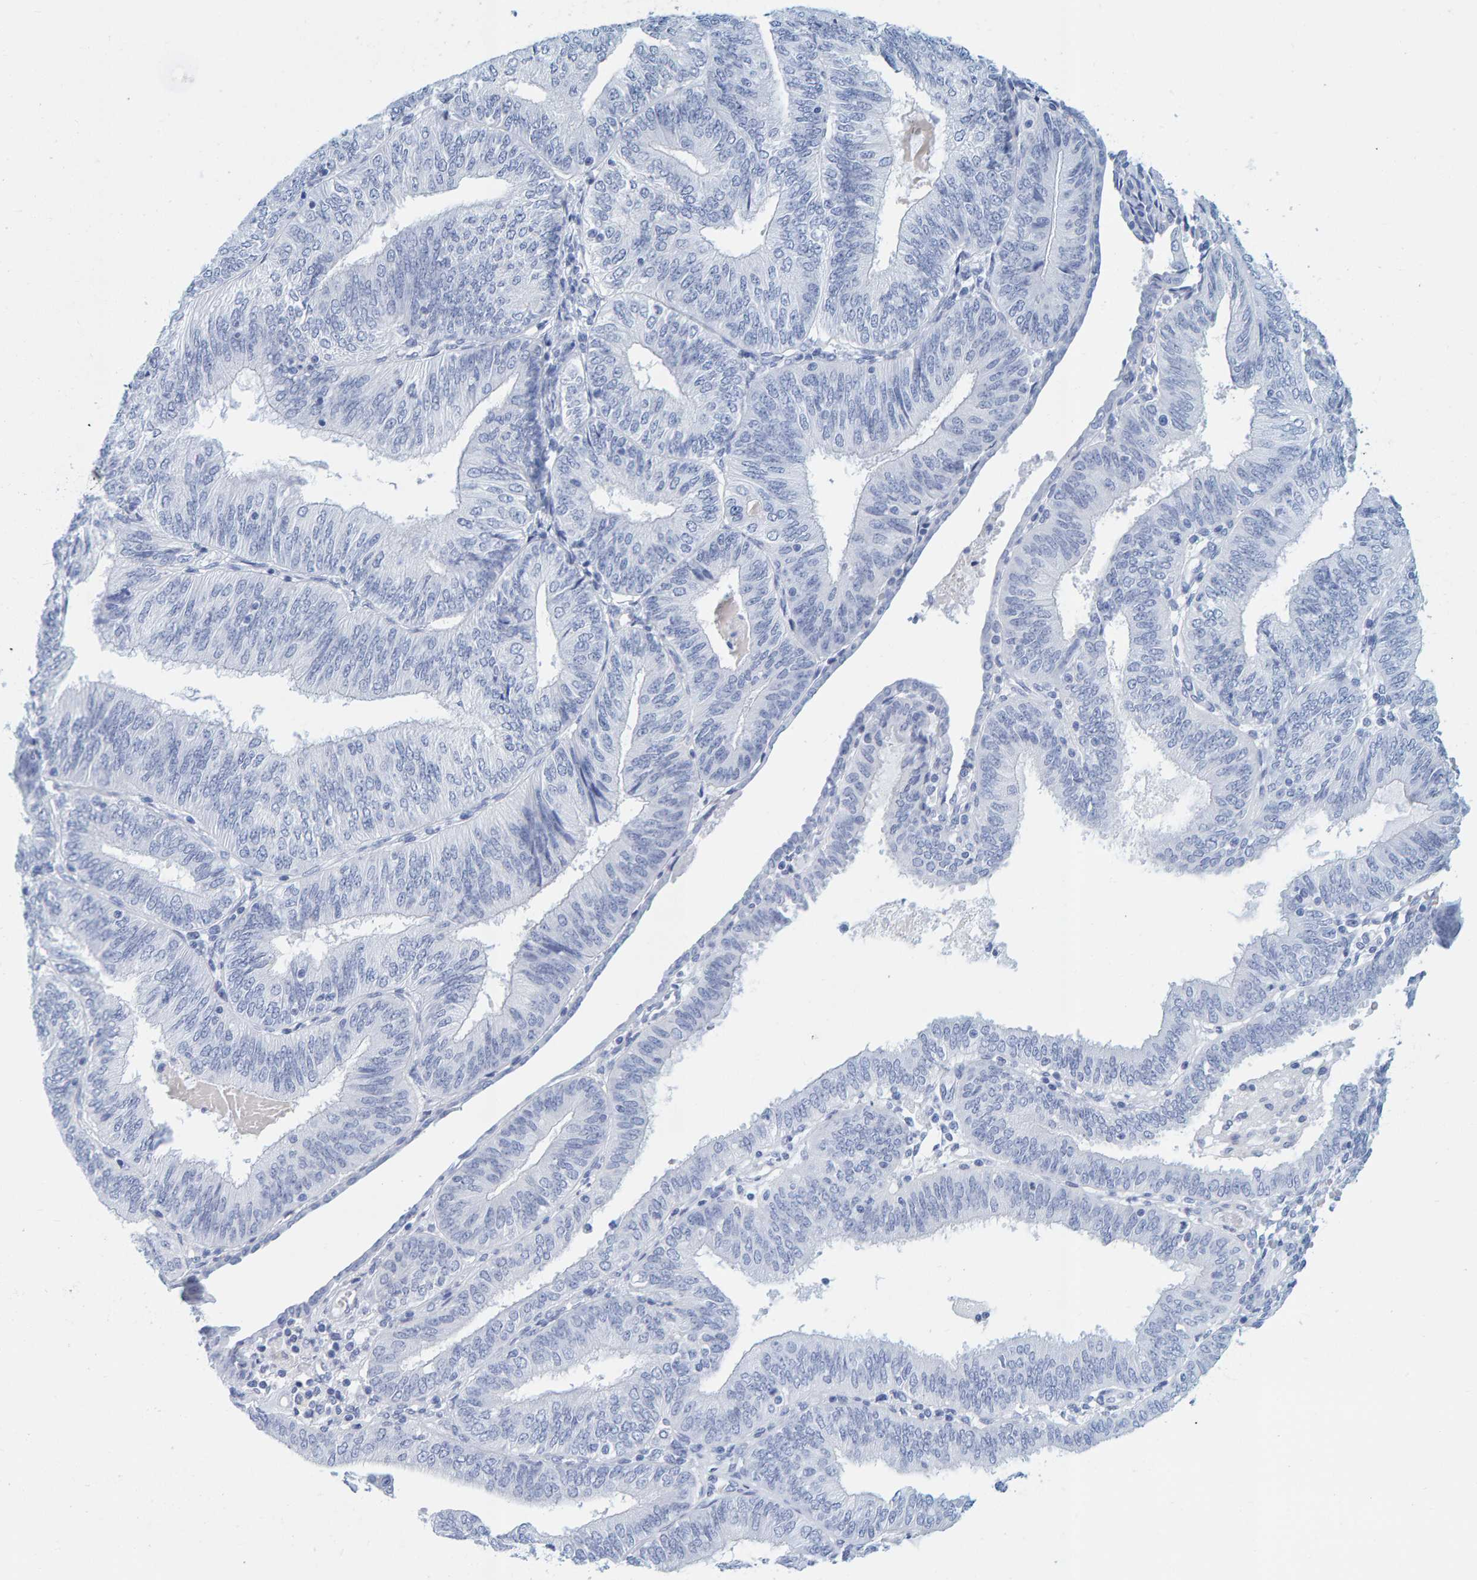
{"staining": {"intensity": "negative", "quantity": "none", "location": "none"}, "tissue": "endometrial cancer", "cell_type": "Tumor cells", "image_type": "cancer", "snomed": [{"axis": "morphology", "description": "Adenocarcinoma, NOS"}, {"axis": "topography", "description": "Endometrium"}], "caption": "Tumor cells are negative for brown protein staining in endometrial cancer (adenocarcinoma). The staining was performed using DAB to visualize the protein expression in brown, while the nuclei were stained in blue with hematoxylin (Magnification: 20x).", "gene": "SFTPC", "patient": {"sex": "female", "age": 58}}